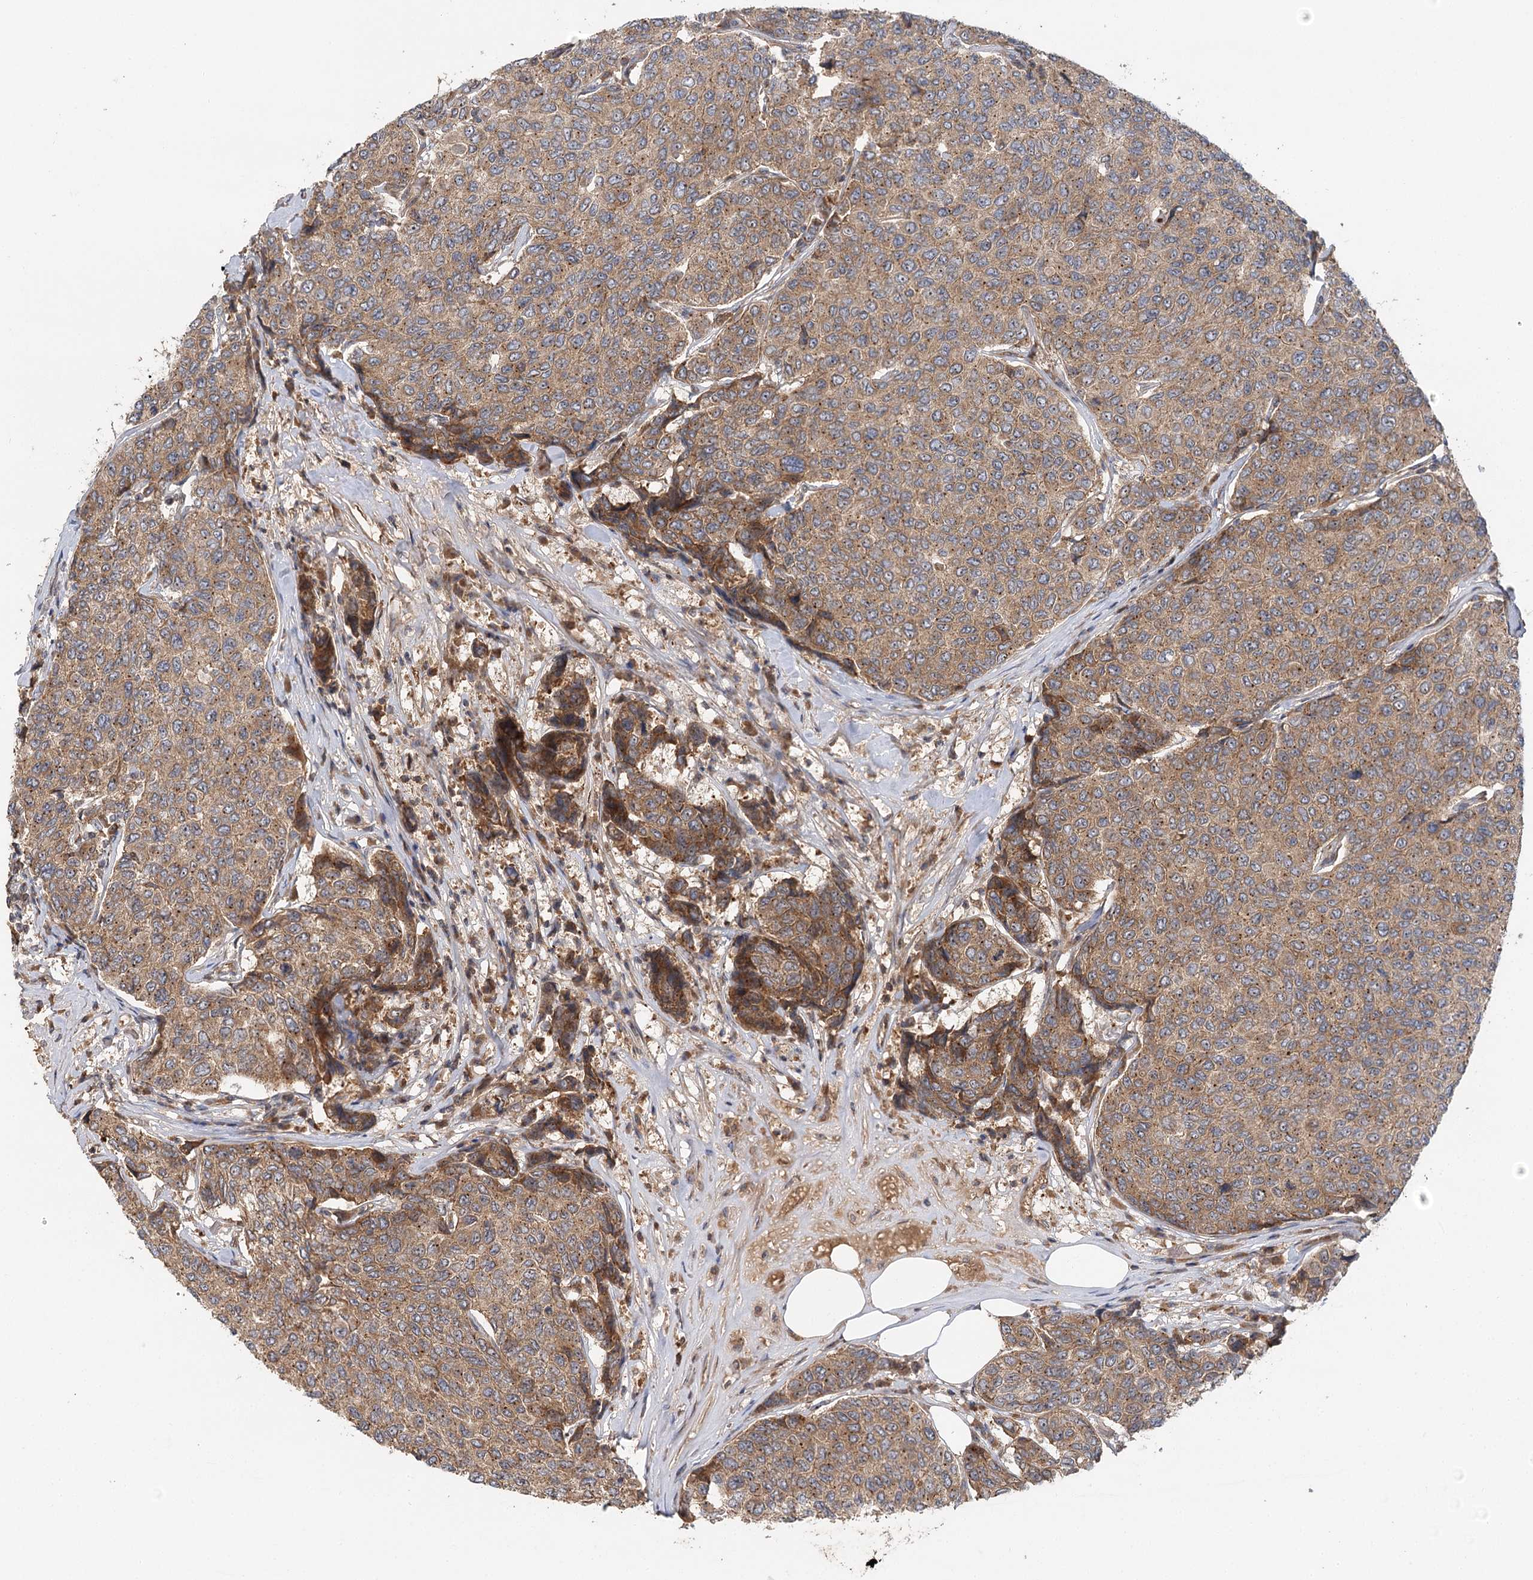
{"staining": {"intensity": "moderate", "quantity": ">75%", "location": "cytoplasmic/membranous"}, "tissue": "breast cancer", "cell_type": "Tumor cells", "image_type": "cancer", "snomed": [{"axis": "morphology", "description": "Duct carcinoma"}, {"axis": "topography", "description": "Breast"}], "caption": "Tumor cells demonstrate medium levels of moderate cytoplasmic/membranous positivity in about >75% of cells in breast cancer (infiltrating ductal carcinoma).", "gene": "RAPGEF6", "patient": {"sex": "female", "age": 55}}